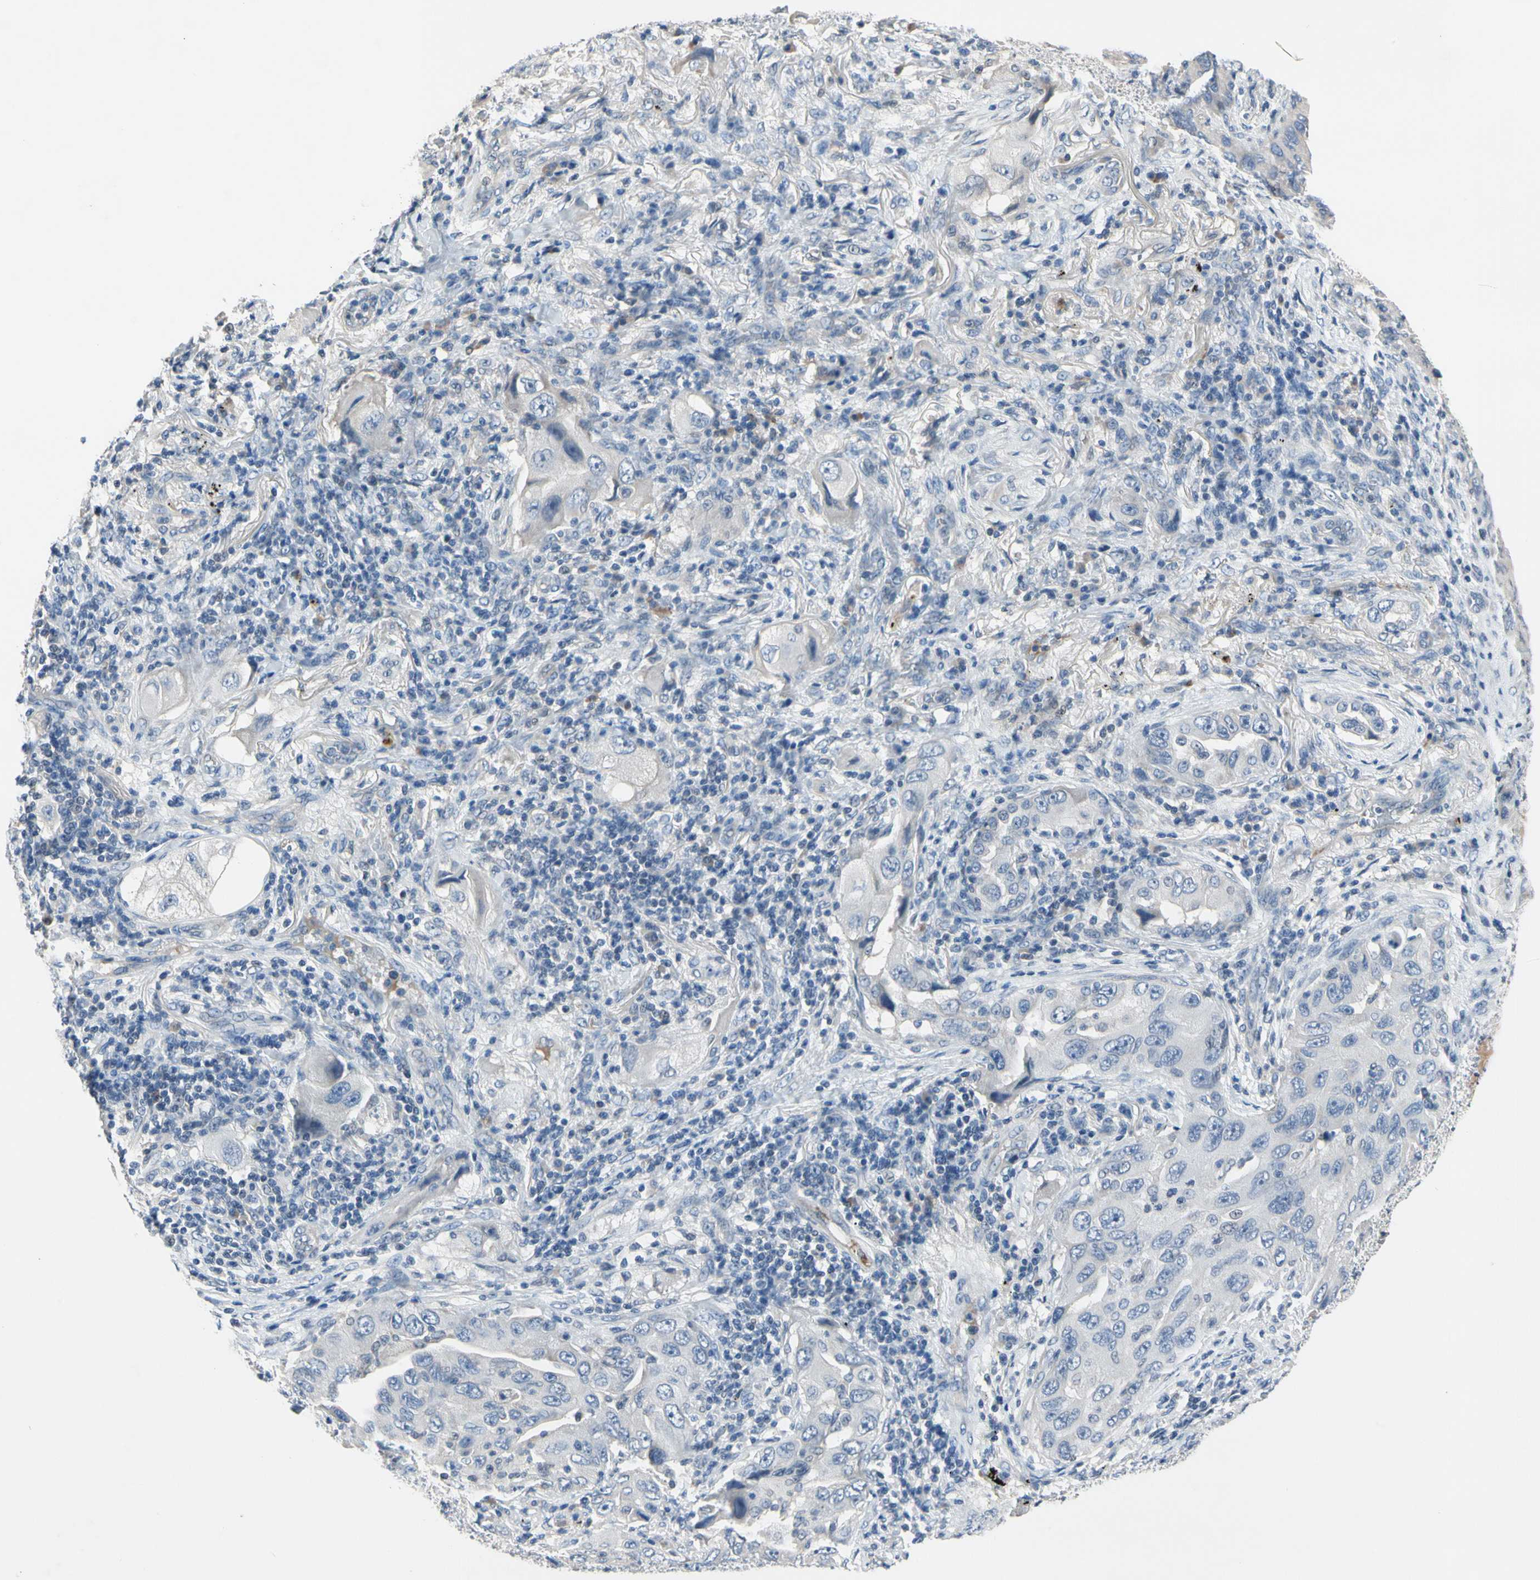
{"staining": {"intensity": "negative", "quantity": "none", "location": "none"}, "tissue": "lung cancer", "cell_type": "Tumor cells", "image_type": "cancer", "snomed": [{"axis": "morphology", "description": "Adenocarcinoma, NOS"}, {"axis": "topography", "description": "Lung"}], "caption": "Human adenocarcinoma (lung) stained for a protein using immunohistochemistry exhibits no staining in tumor cells.", "gene": "ECRG4", "patient": {"sex": "female", "age": 65}}